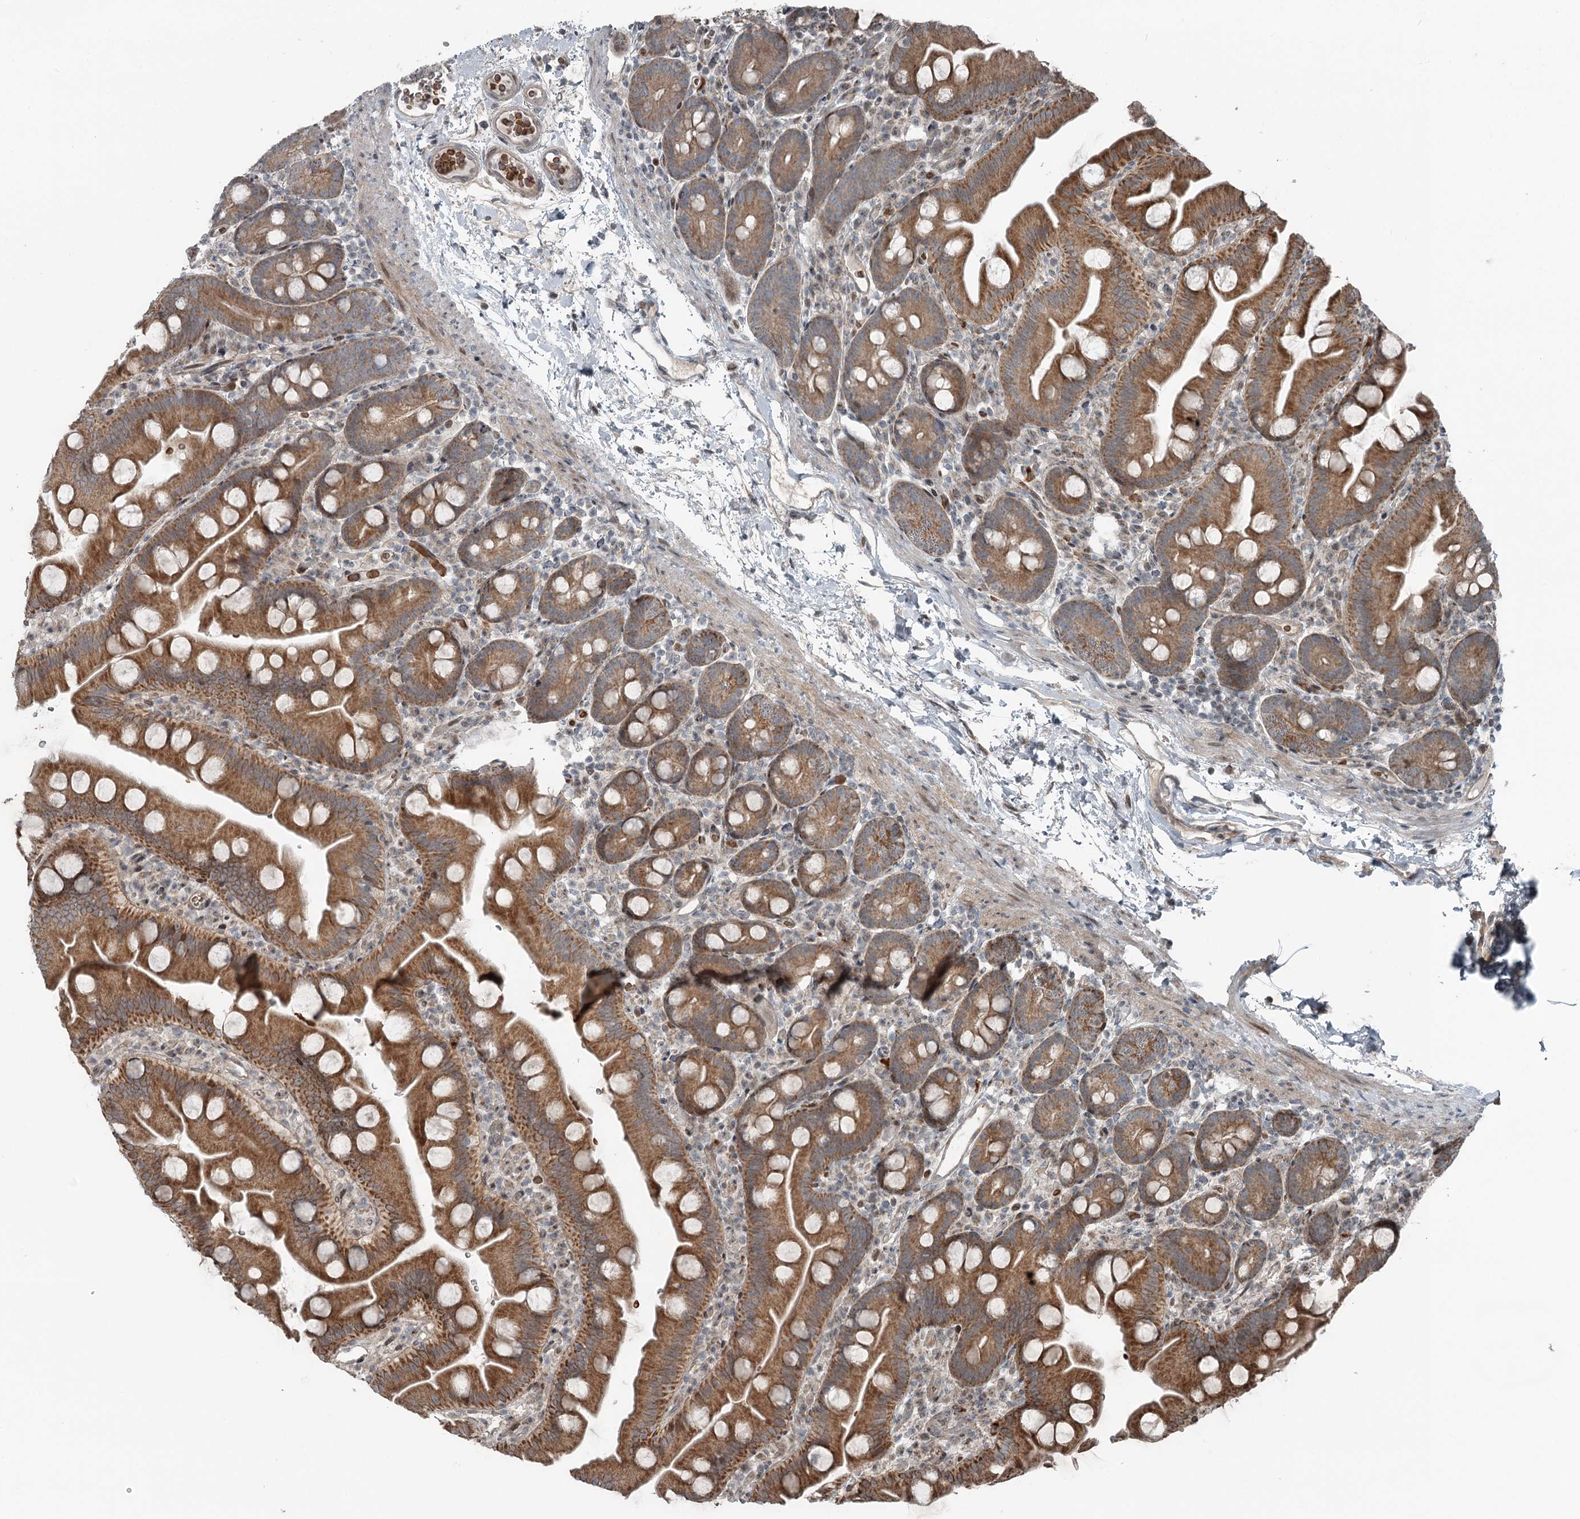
{"staining": {"intensity": "strong", "quantity": ">75%", "location": "cytoplasmic/membranous"}, "tissue": "small intestine", "cell_type": "Glandular cells", "image_type": "normal", "snomed": [{"axis": "morphology", "description": "Normal tissue, NOS"}, {"axis": "topography", "description": "Small intestine"}], "caption": "Protein expression analysis of normal human small intestine reveals strong cytoplasmic/membranous positivity in approximately >75% of glandular cells.", "gene": "RASSF8", "patient": {"sex": "female", "age": 68}}